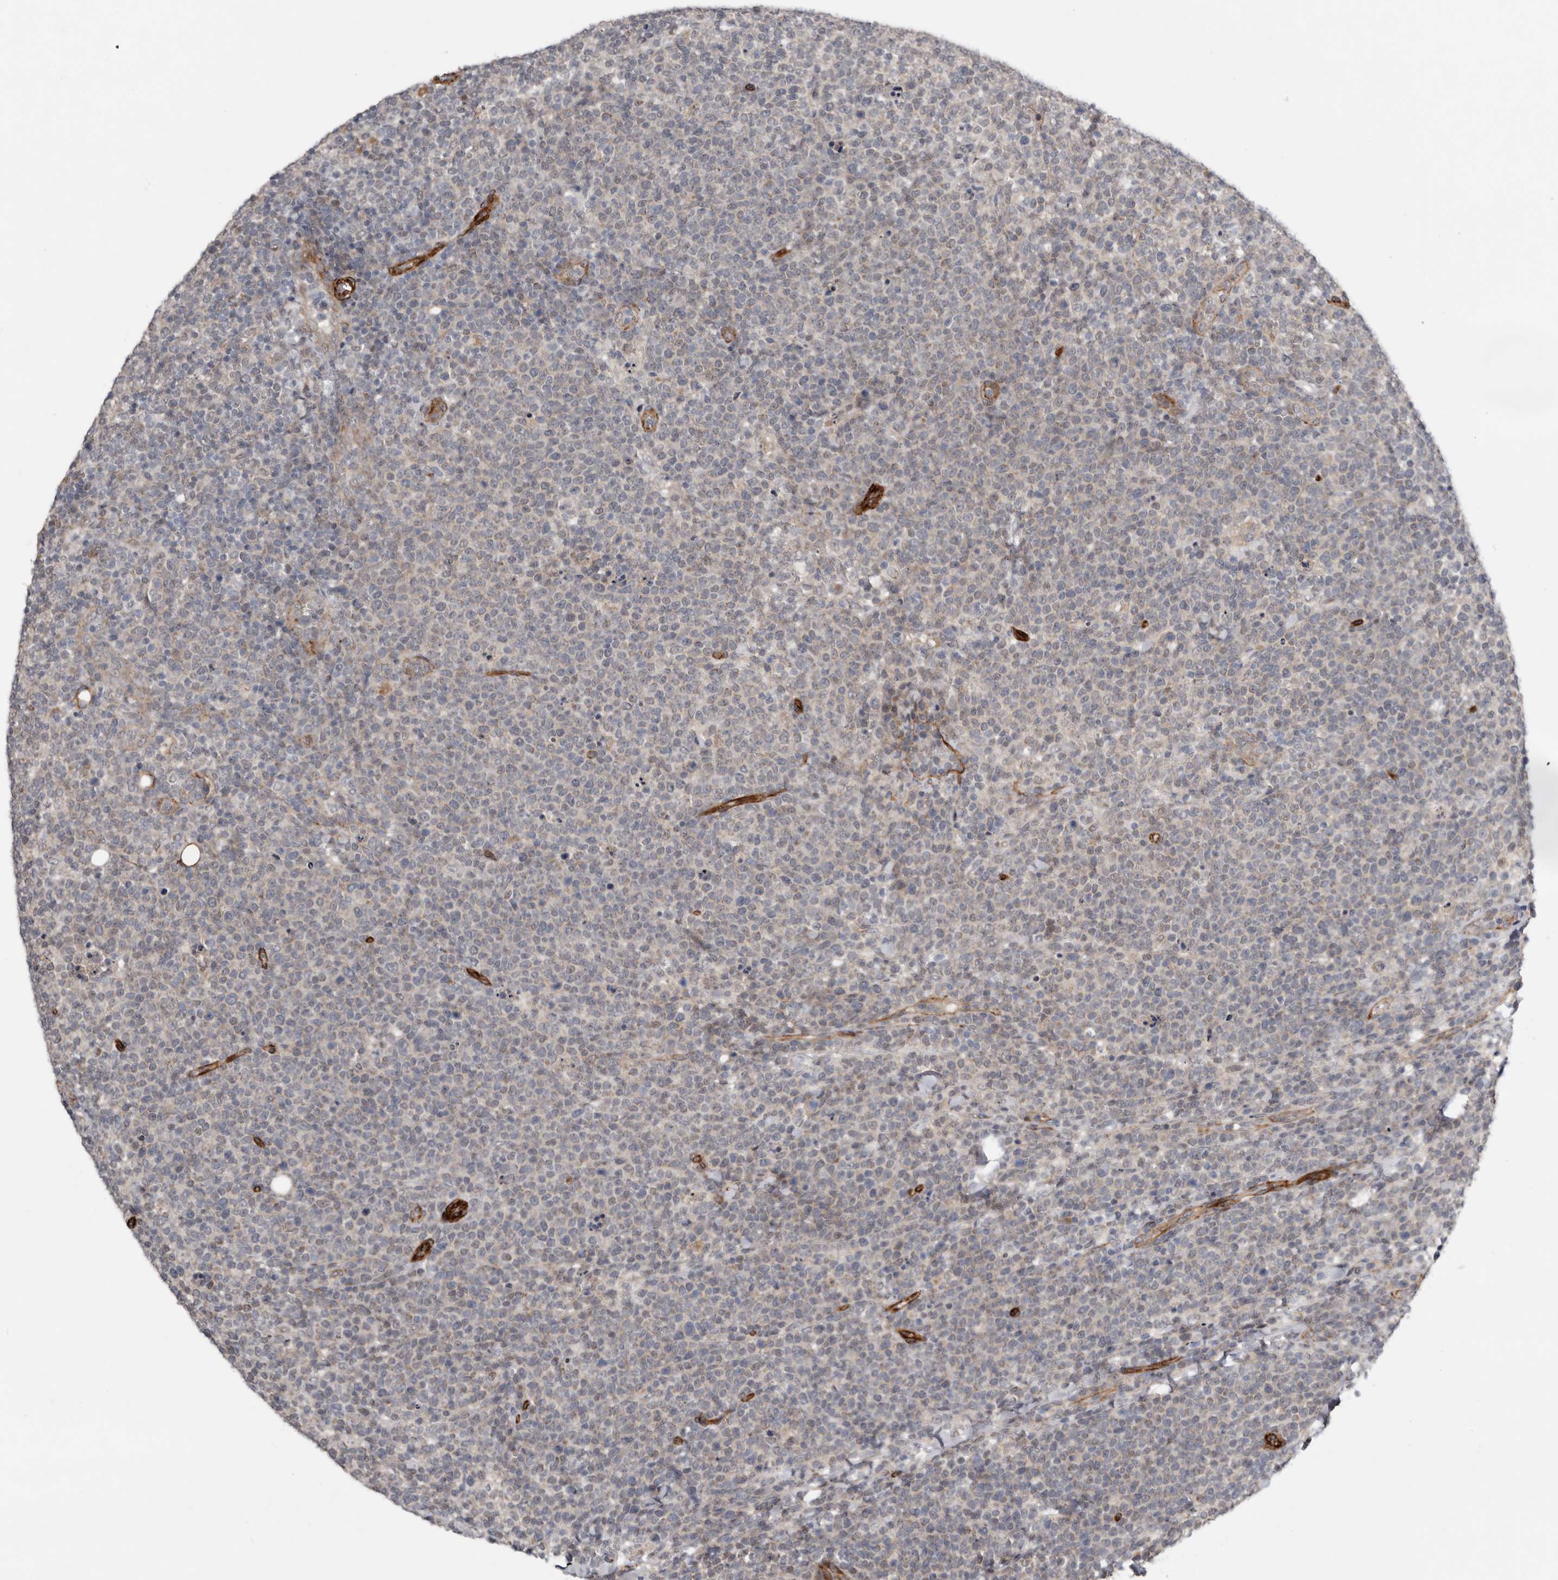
{"staining": {"intensity": "negative", "quantity": "none", "location": "none"}, "tissue": "lymphoma", "cell_type": "Tumor cells", "image_type": "cancer", "snomed": [{"axis": "morphology", "description": "Malignant lymphoma, non-Hodgkin's type, High grade"}, {"axis": "topography", "description": "Lymph node"}], "caption": "IHC histopathology image of lymphoma stained for a protein (brown), which exhibits no staining in tumor cells.", "gene": "RANBP17", "patient": {"sex": "male", "age": 61}}